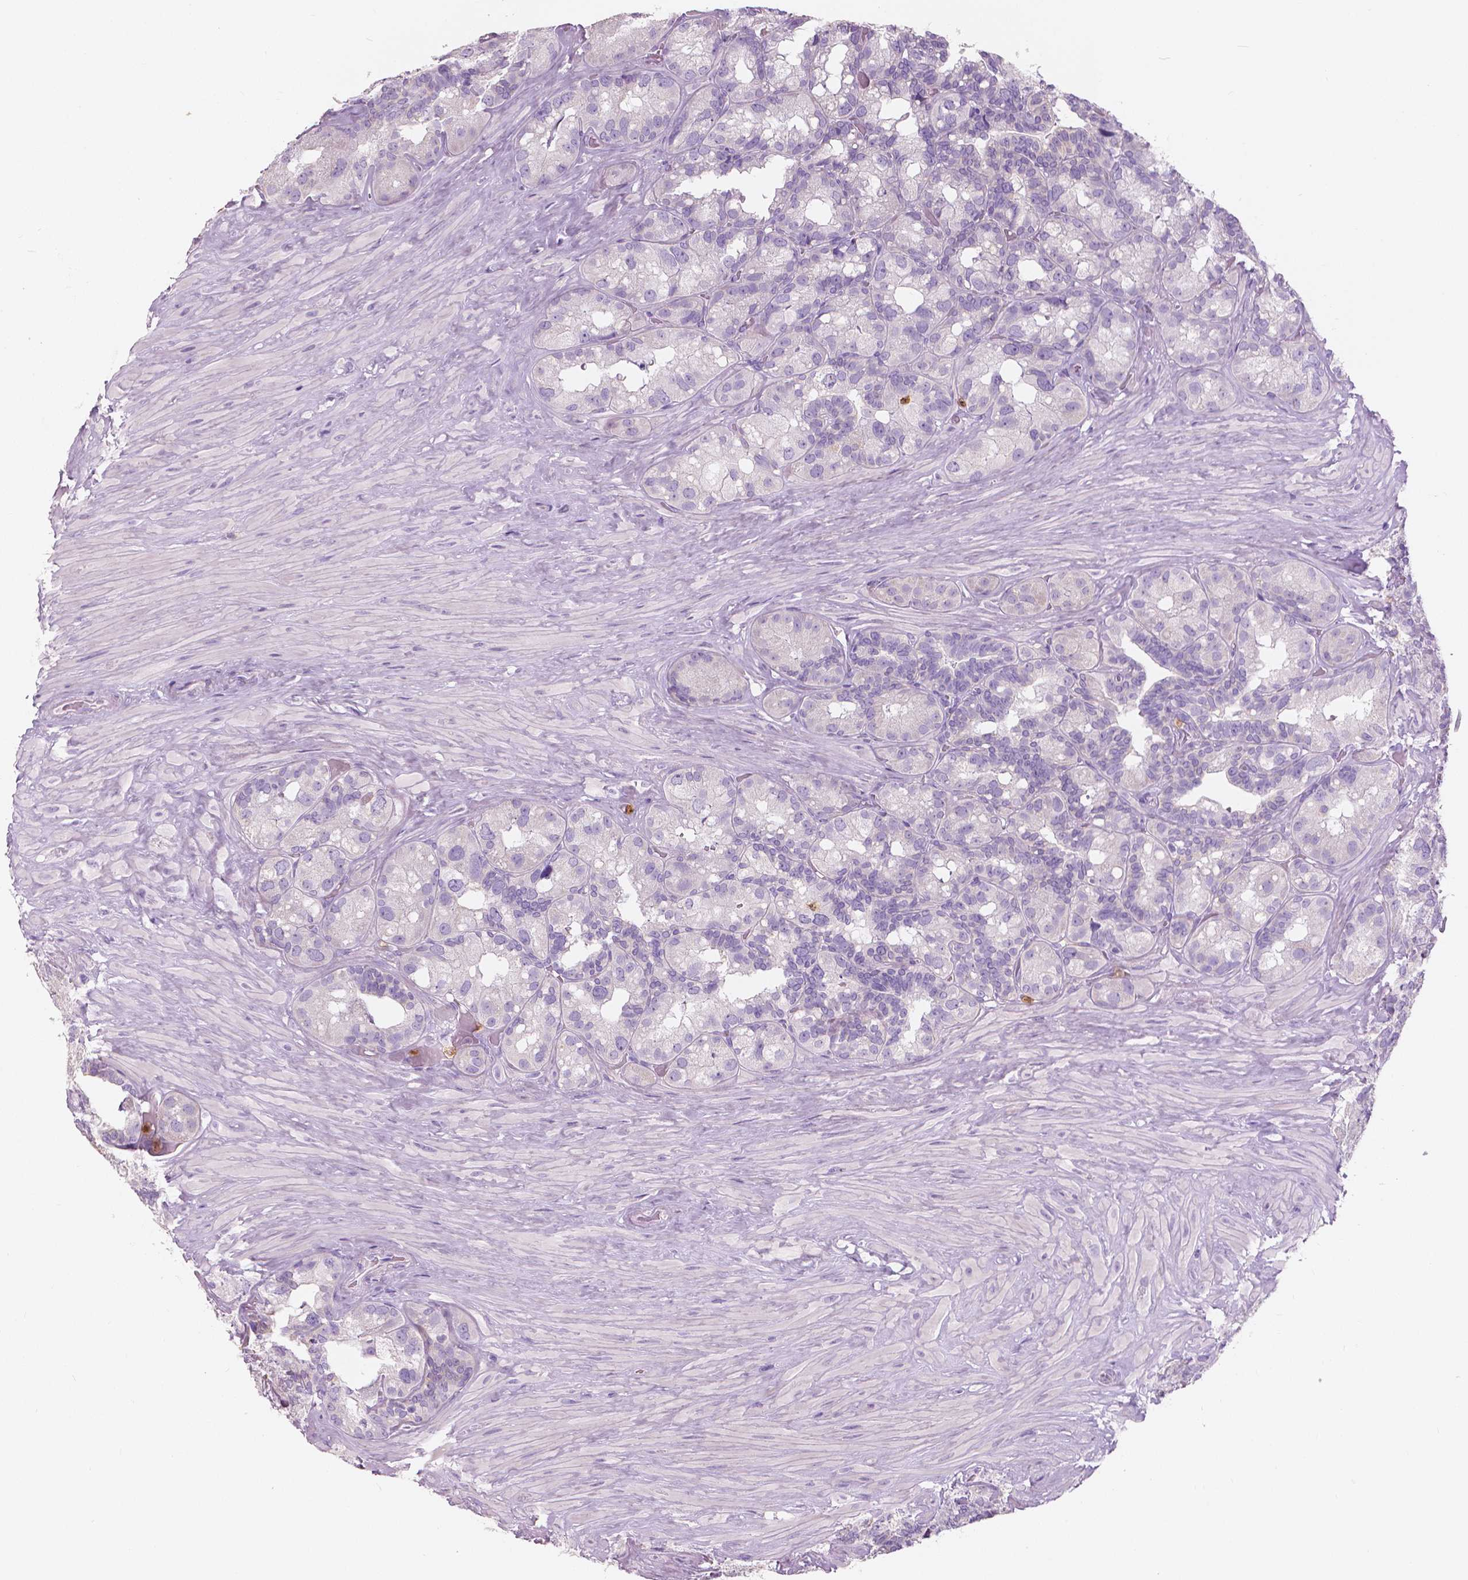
{"staining": {"intensity": "negative", "quantity": "none", "location": "none"}, "tissue": "seminal vesicle", "cell_type": "Glandular cells", "image_type": "normal", "snomed": [{"axis": "morphology", "description": "Normal tissue, NOS"}, {"axis": "topography", "description": "Seminal veicle"}], "caption": "Photomicrograph shows no significant protein expression in glandular cells of benign seminal vesicle. (Brightfield microscopy of DAB (3,3'-diaminobenzidine) immunohistochemistry at high magnification).", "gene": "CXCR2", "patient": {"sex": "male", "age": 60}}